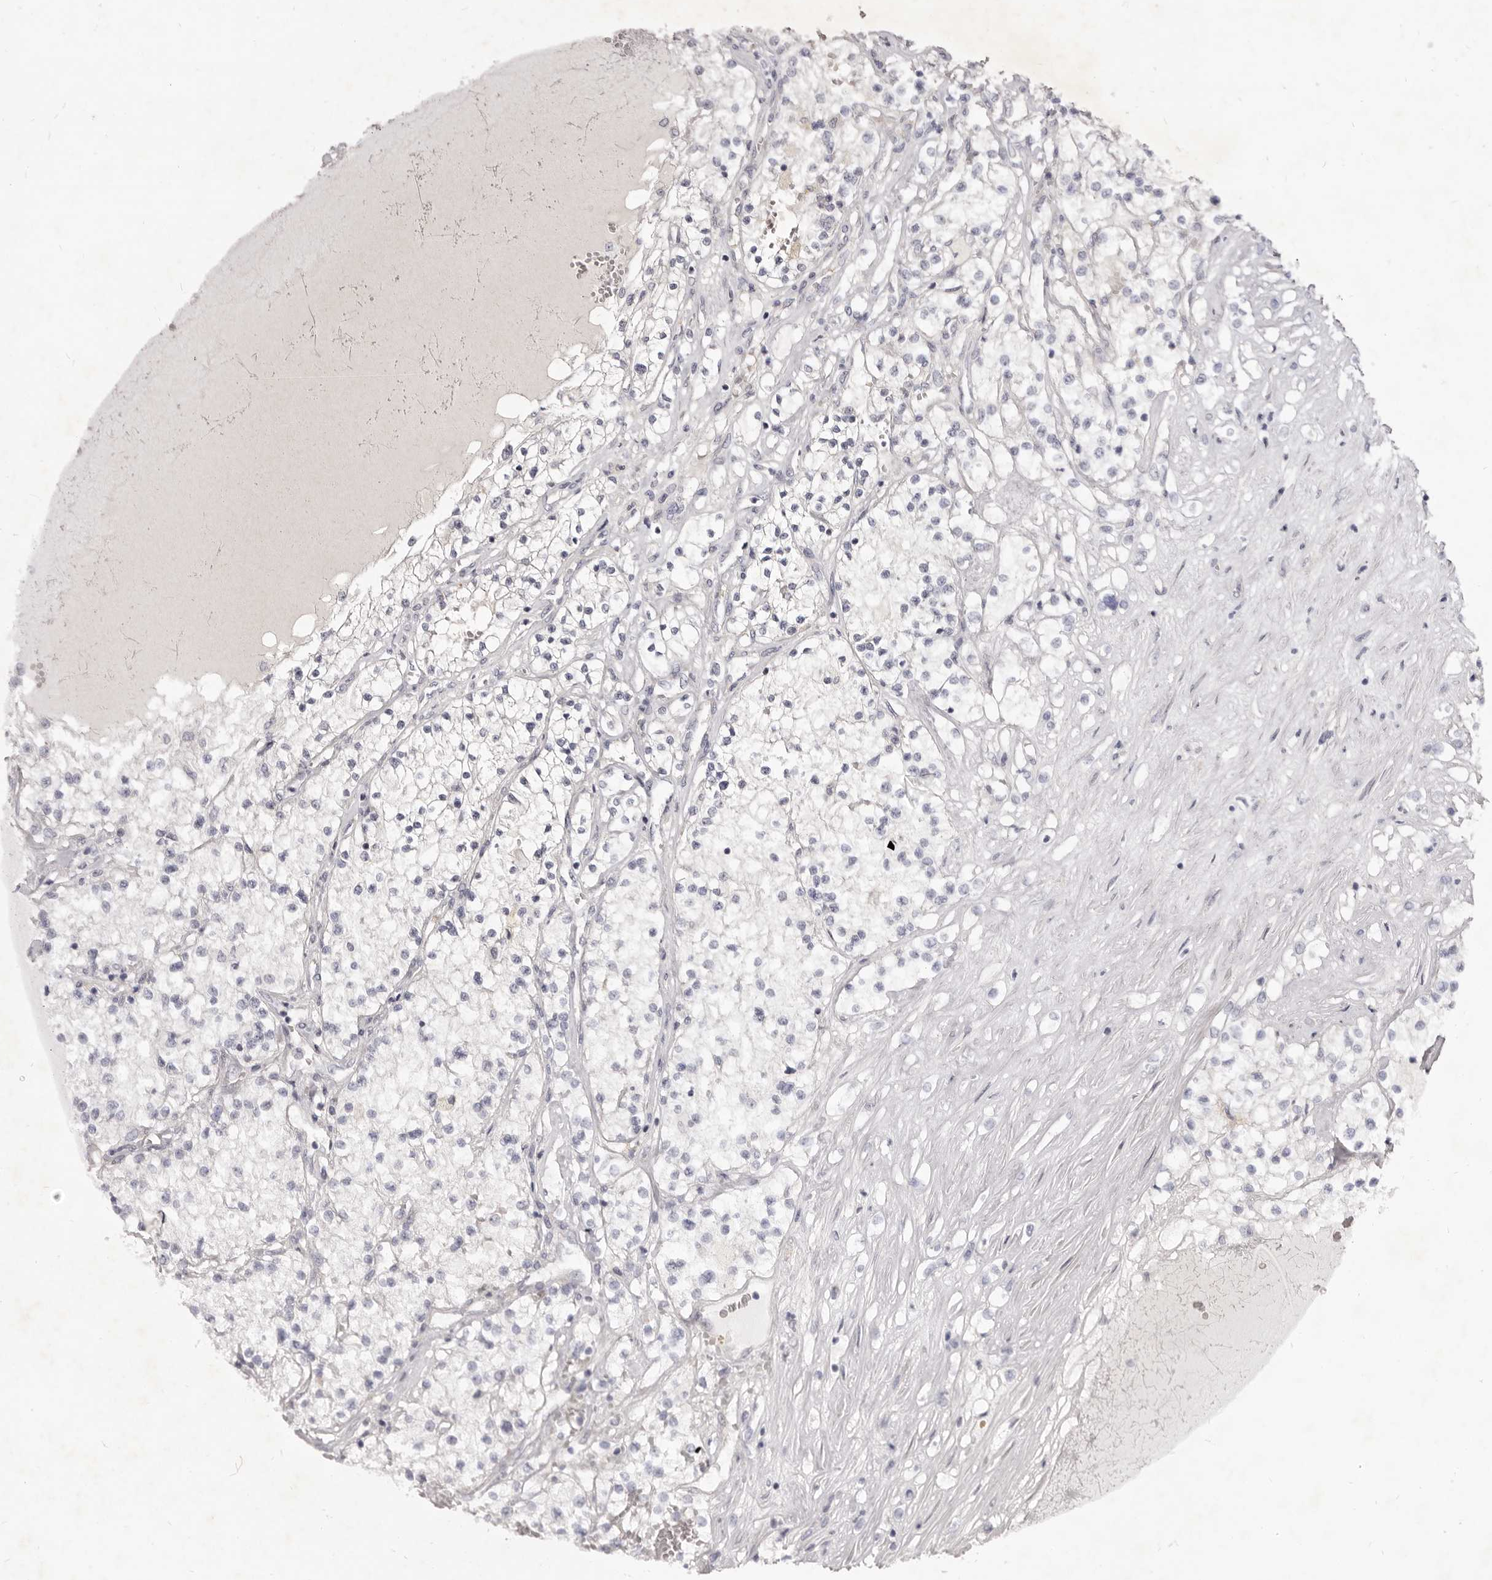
{"staining": {"intensity": "negative", "quantity": "none", "location": "none"}, "tissue": "renal cancer", "cell_type": "Tumor cells", "image_type": "cancer", "snomed": [{"axis": "morphology", "description": "Normal tissue, NOS"}, {"axis": "morphology", "description": "Adenocarcinoma, NOS"}, {"axis": "topography", "description": "Kidney"}], "caption": "High power microscopy image of an IHC photomicrograph of renal cancer, revealing no significant positivity in tumor cells.", "gene": "KIF2B", "patient": {"sex": "male", "age": 68}}